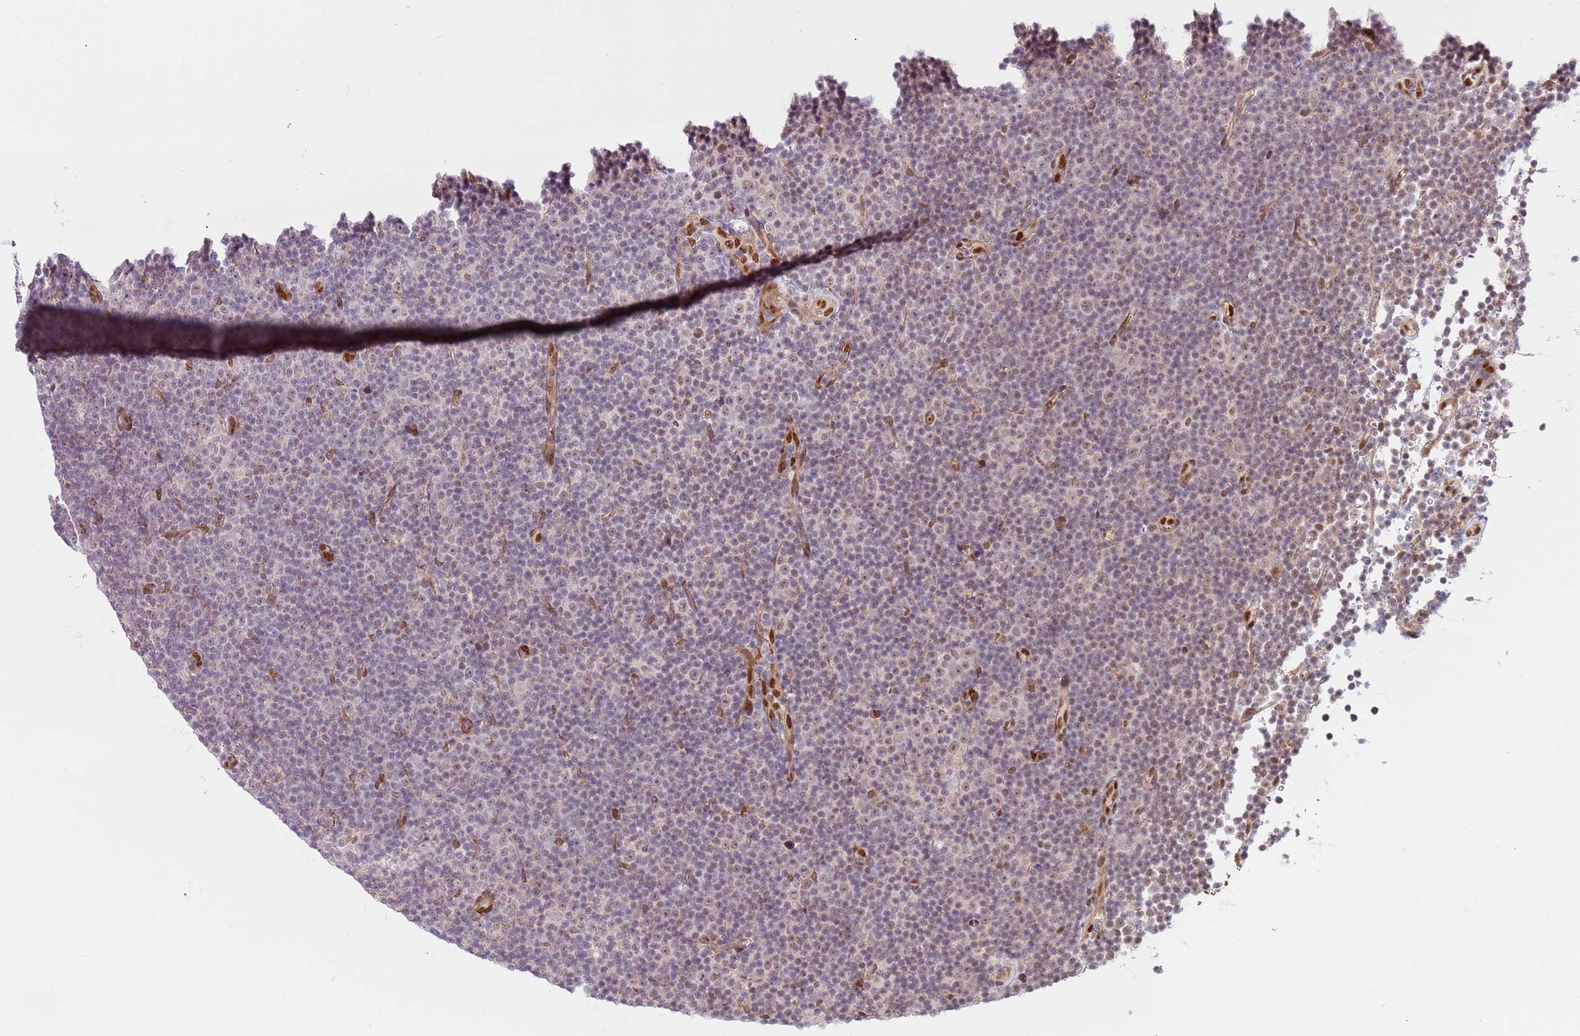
{"staining": {"intensity": "weak", "quantity": "<25%", "location": "nuclear"}, "tissue": "lymphoma", "cell_type": "Tumor cells", "image_type": "cancer", "snomed": [{"axis": "morphology", "description": "Malignant lymphoma, non-Hodgkin's type, Low grade"}, {"axis": "topography", "description": "Lymph node"}], "caption": "DAB (3,3'-diaminobenzidine) immunohistochemical staining of human low-grade malignant lymphoma, non-Hodgkin's type demonstrates no significant positivity in tumor cells.", "gene": "DCAF4", "patient": {"sex": "female", "age": 67}}